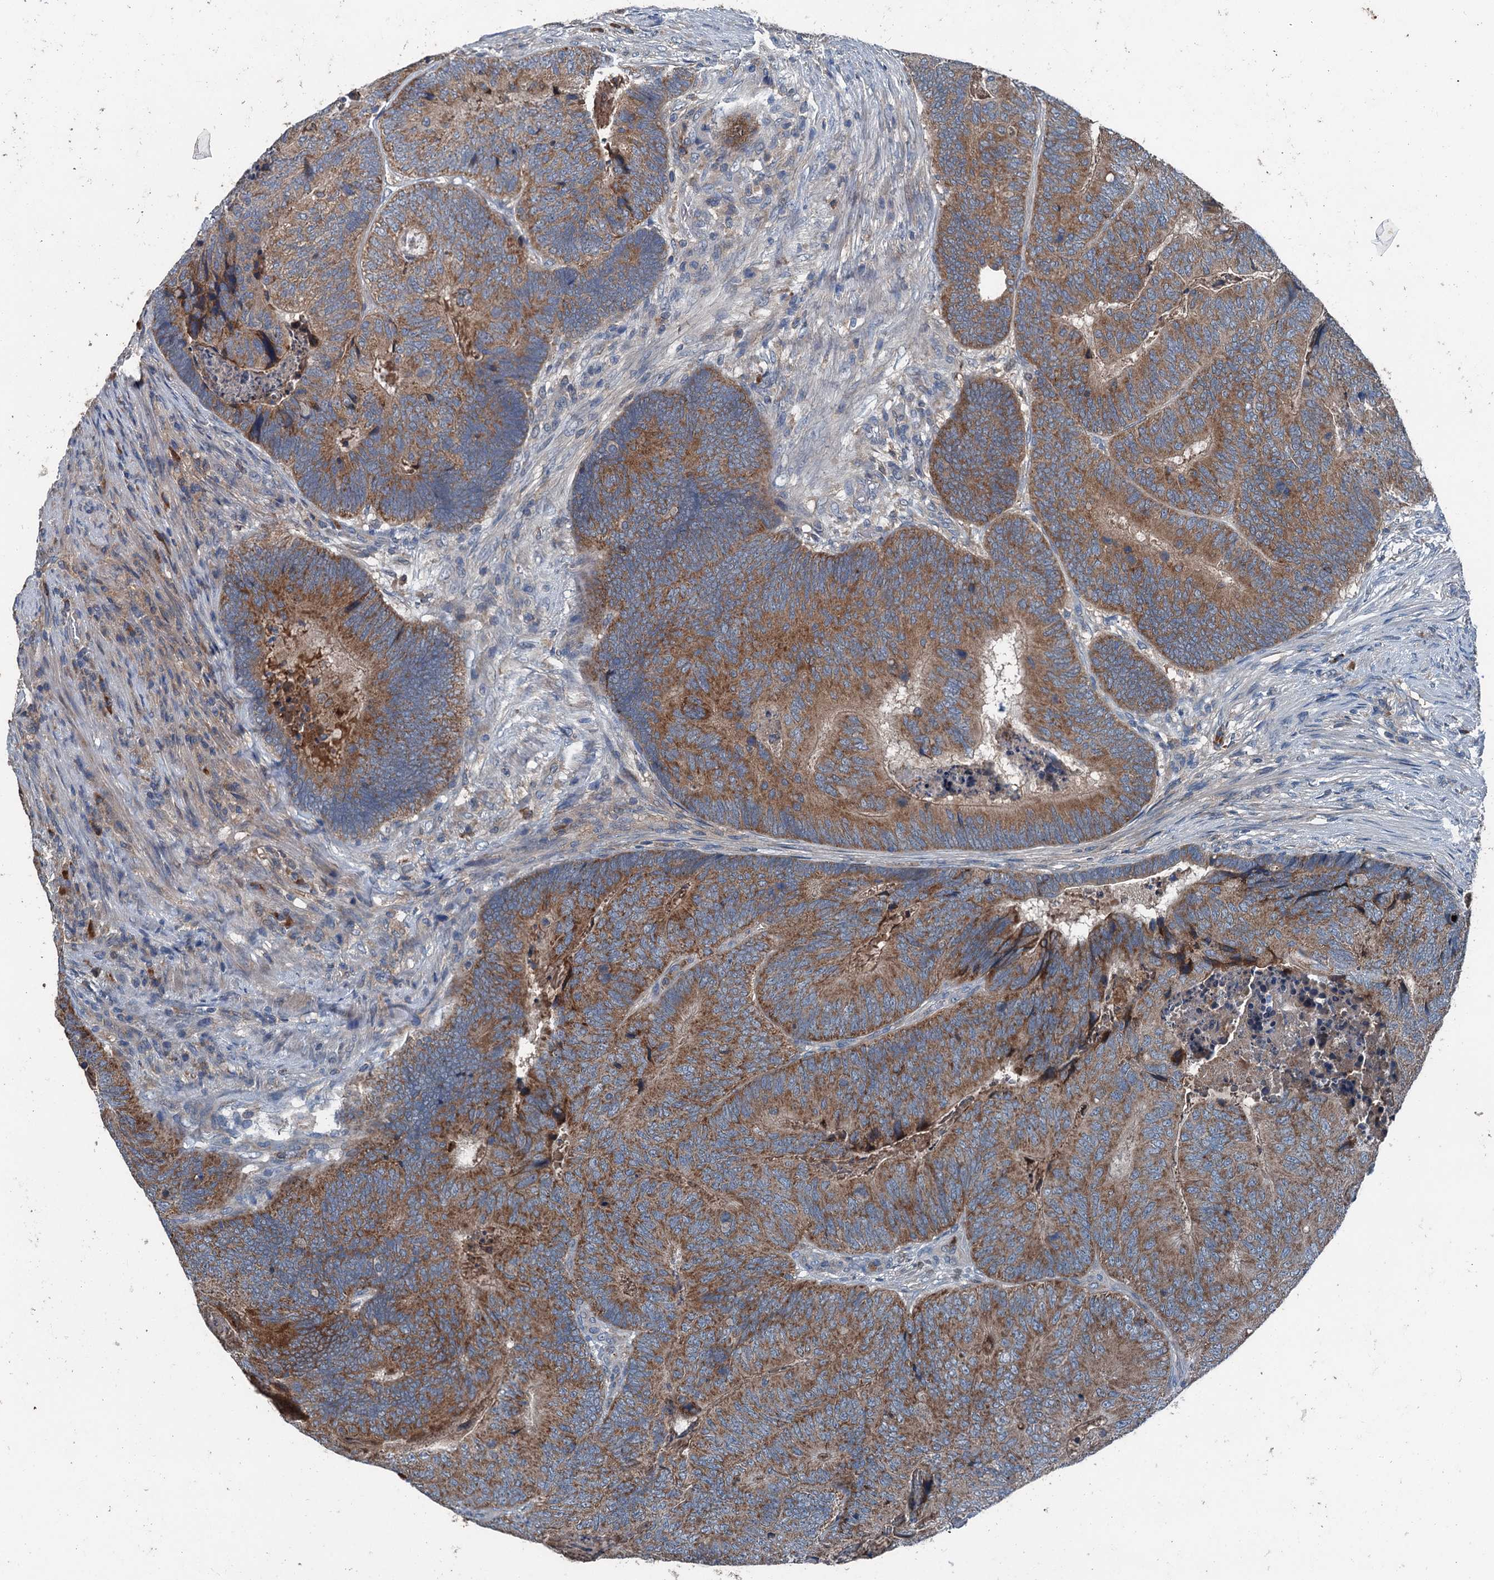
{"staining": {"intensity": "moderate", "quantity": ">75%", "location": "cytoplasmic/membranous"}, "tissue": "colorectal cancer", "cell_type": "Tumor cells", "image_type": "cancer", "snomed": [{"axis": "morphology", "description": "Adenocarcinoma, NOS"}, {"axis": "topography", "description": "Colon"}], "caption": "Moderate cytoplasmic/membranous staining is appreciated in approximately >75% of tumor cells in colorectal cancer.", "gene": "PDSS1", "patient": {"sex": "female", "age": 67}}